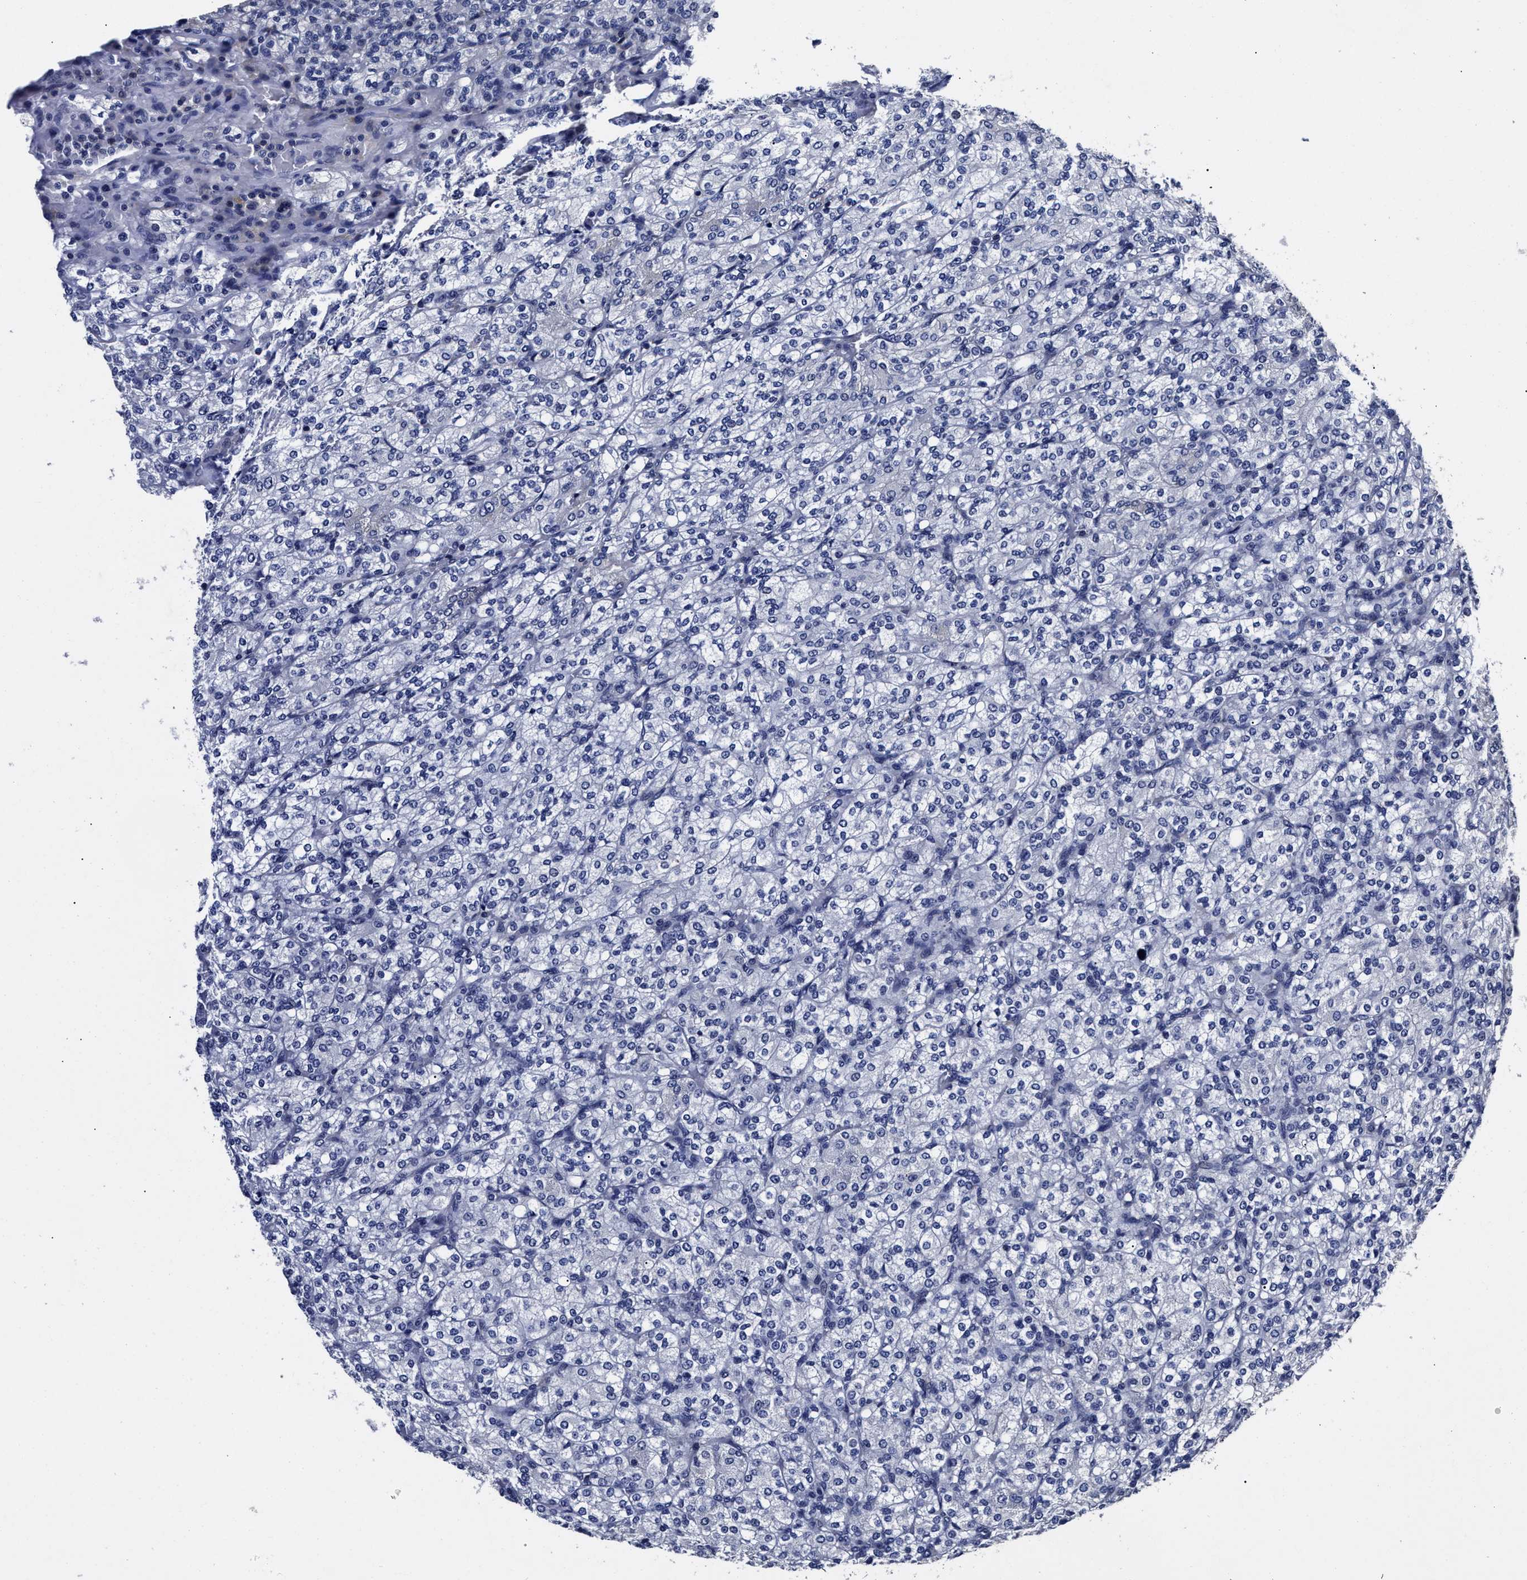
{"staining": {"intensity": "negative", "quantity": "none", "location": "none"}, "tissue": "renal cancer", "cell_type": "Tumor cells", "image_type": "cancer", "snomed": [{"axis": "morphology", "description": "Adenocarcinoma, NOS"}, {"axis": "topography", "description": "Kidney"}], "caption": "An image of human adenocarcinoma (renal) is negative for staining in tumor cells.", "gene": "OLFML2A", "patient": {"sex": "male", "age": 77}}